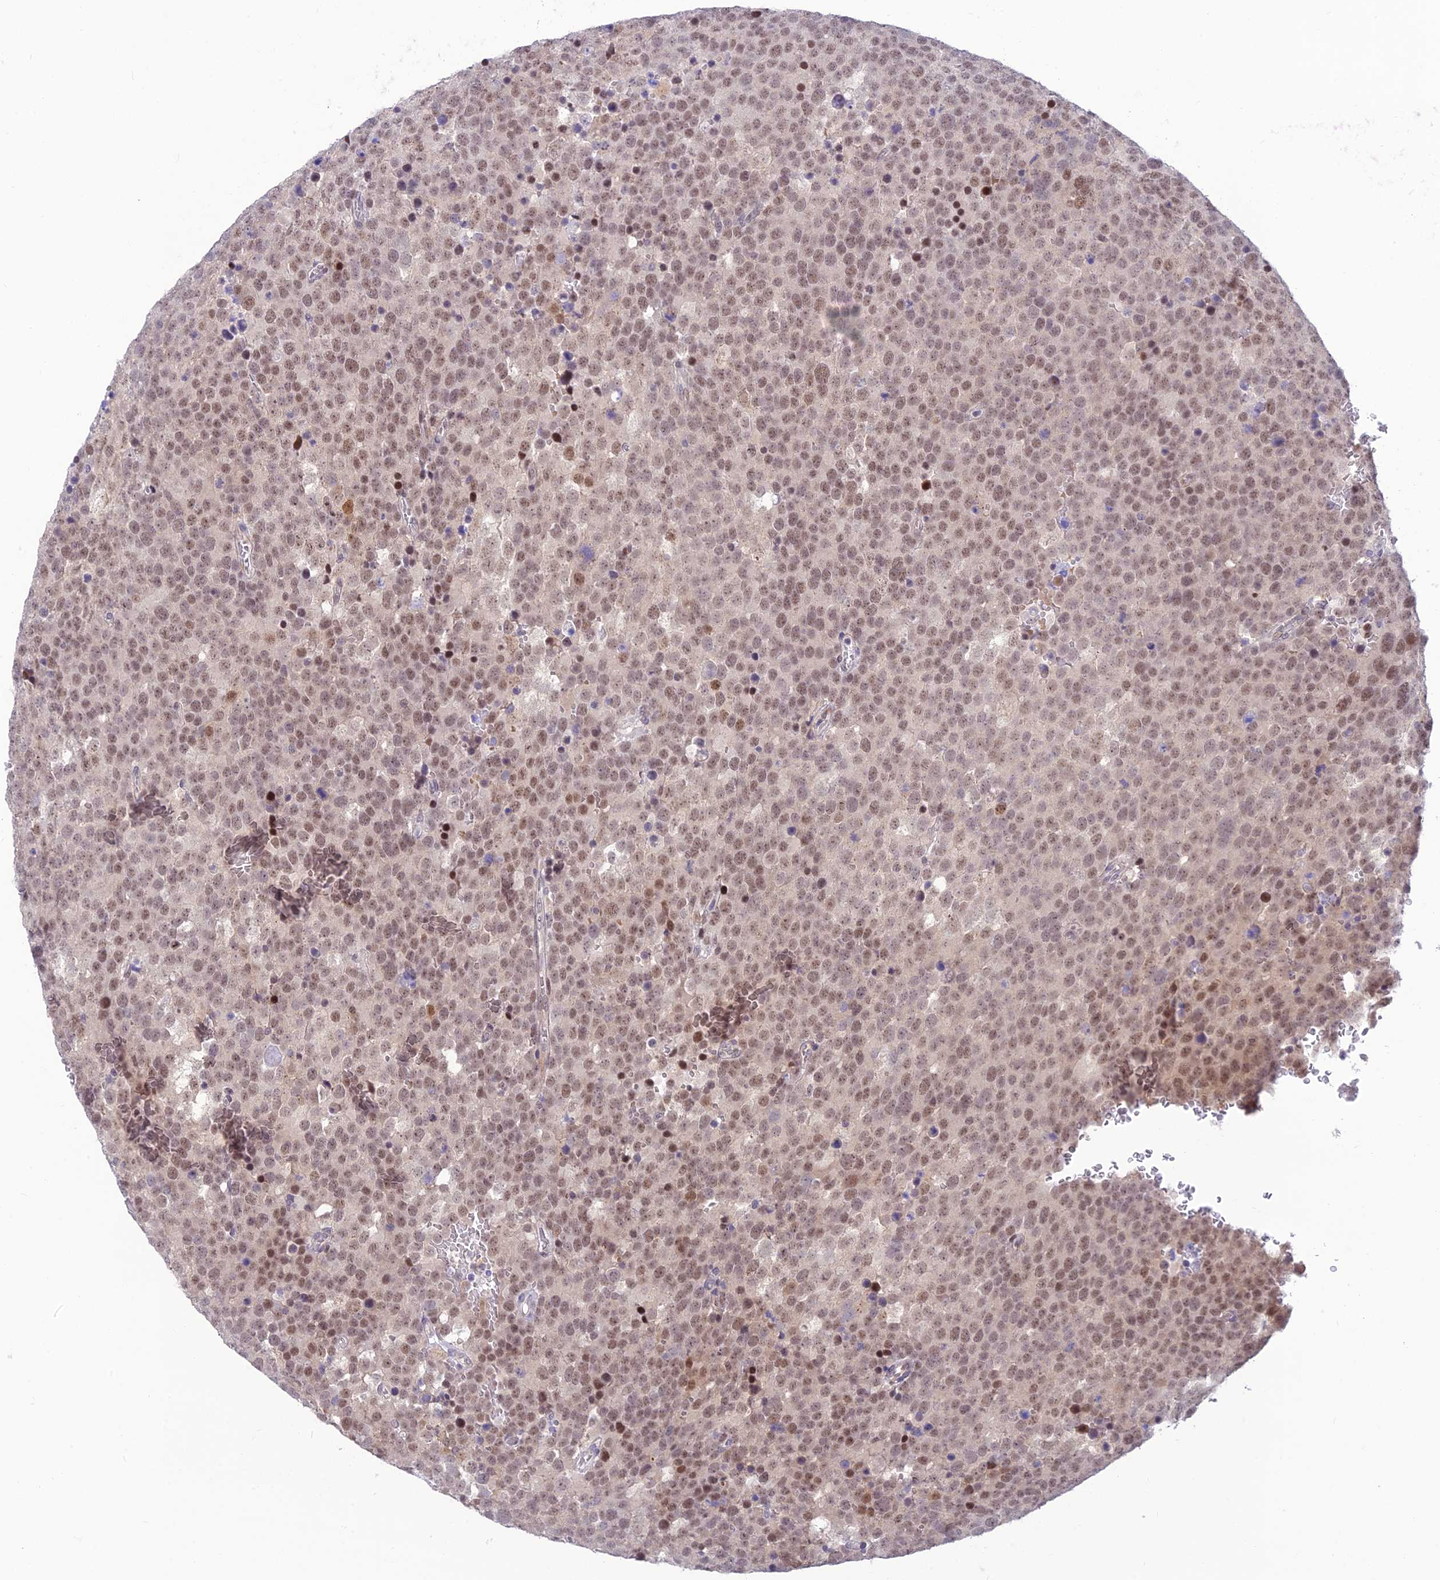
{"staining": {"intensity": "weak", "quantity": ">75%", "location": "nuclear"}, "tissue": "testis cancer", "cell_type": "Tumor cells", "image_type": "cancer", "snomed": [{"axis": "morphology", "description": "Seminoma, NOS"}, {"axis": "topography", "description": "Testis"}], "caption": "Immunohistochemical staining of human testis cancer exhibits low levels of weak nuclear positivity in about >75% of tumor cells. (brown staining indicates protein expression, while blue staining denotes nuclei).", "gene": "ASPDH", "patient": {"sex": "male", "age": 71}}